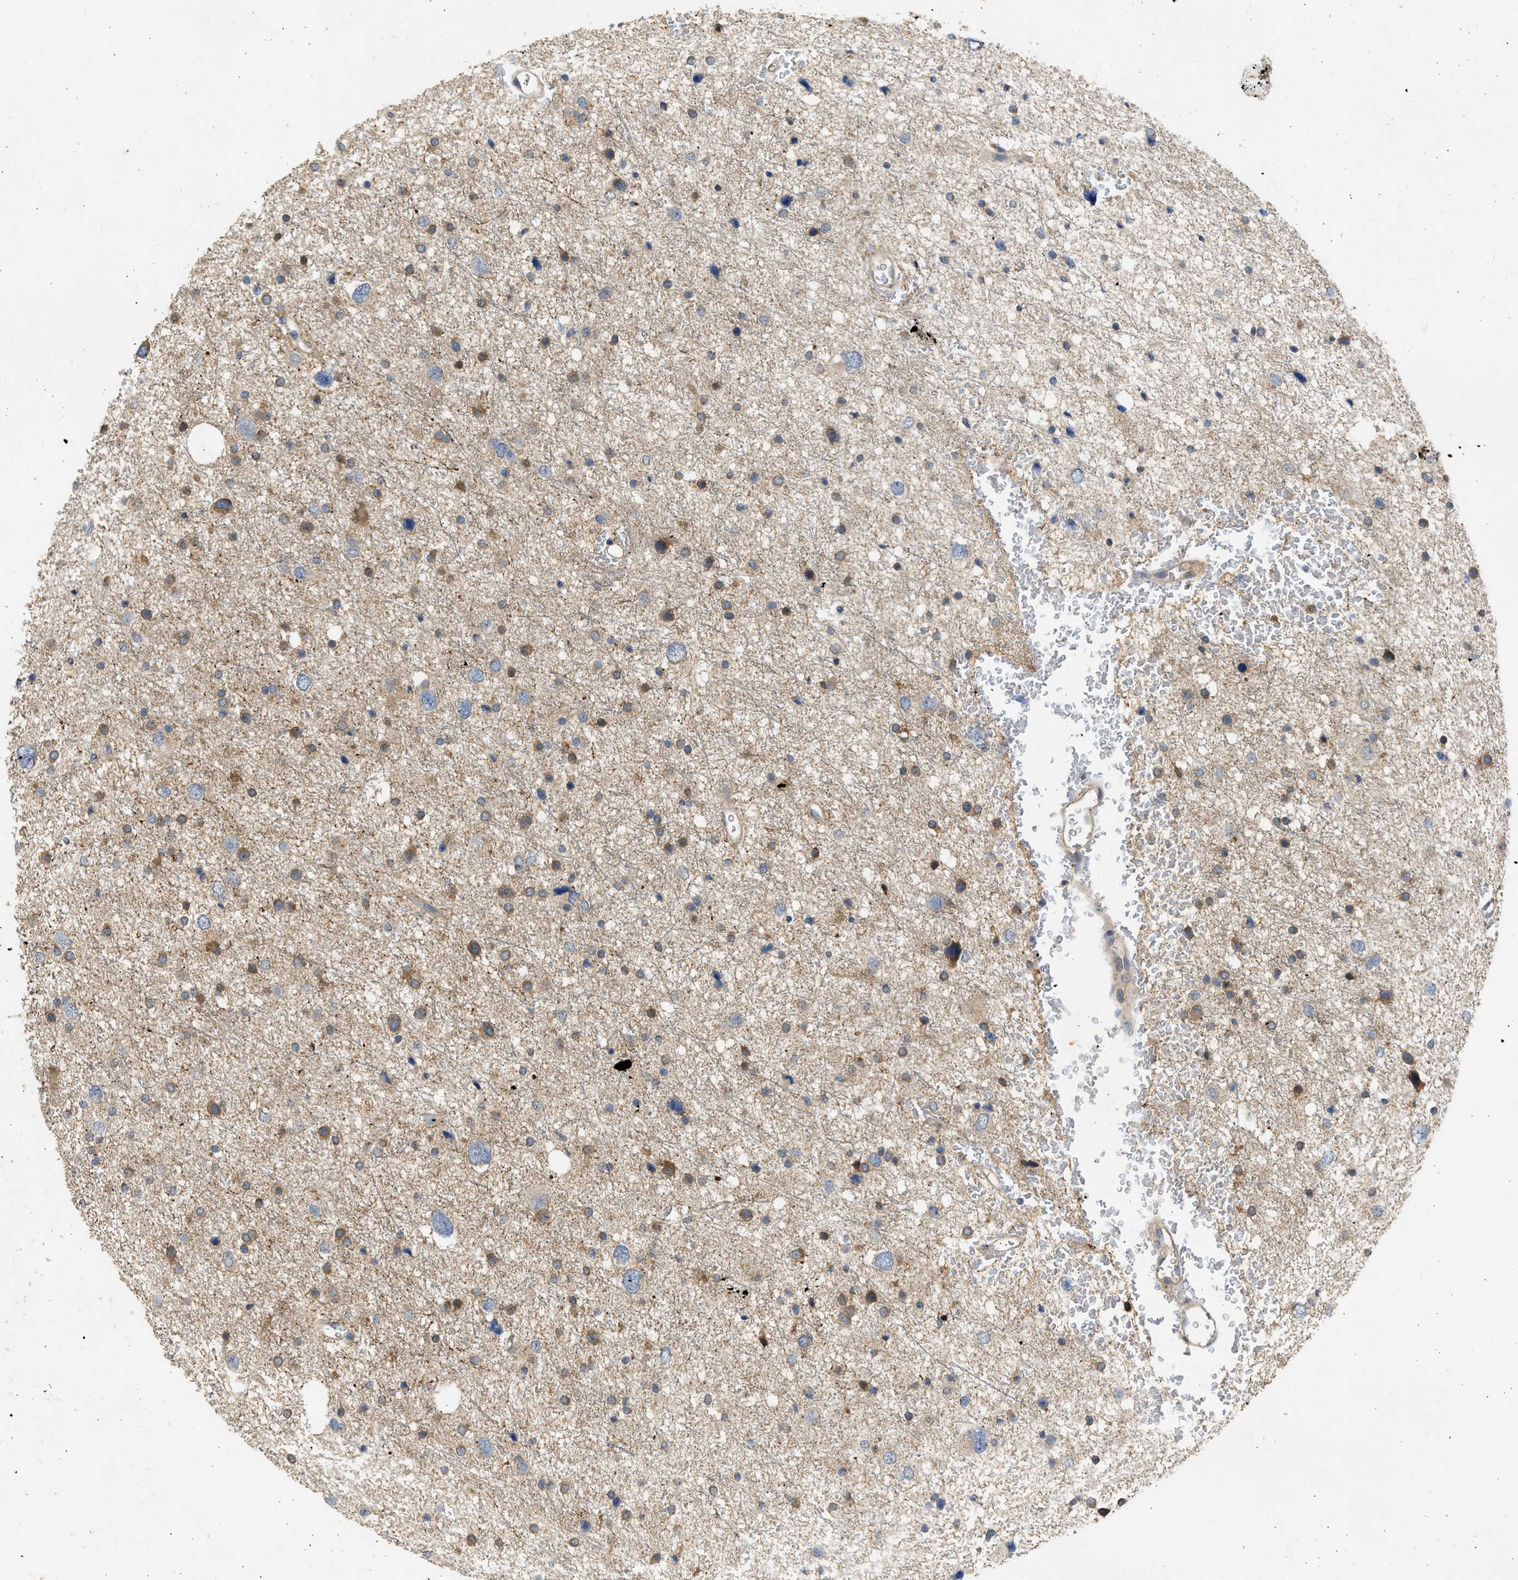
{"staining": {"intensity": "moderate", "quantity": ">75%", "location": "cytoplasmic/membranous"}, "tissue": "glioma", "cell_type": "Tumor cells", "image_type": "cancer", "snomed": [{"axis": "morphology", "description": "Glioma, malignant, Low grade"}, {"axis": "topography", "description": "Brain"}], "caption": "This image reveals malignant glioma (low-grade) stained with immunohistochemistry (IHC) to label a protein in brown. The cytoplasmic/membranous of tumor cells show moderate positivity for the protein. Nuclei are counter-stained blue.", "gene": "CYP1A1", "patient": {"sex": "female", "age": 37}}